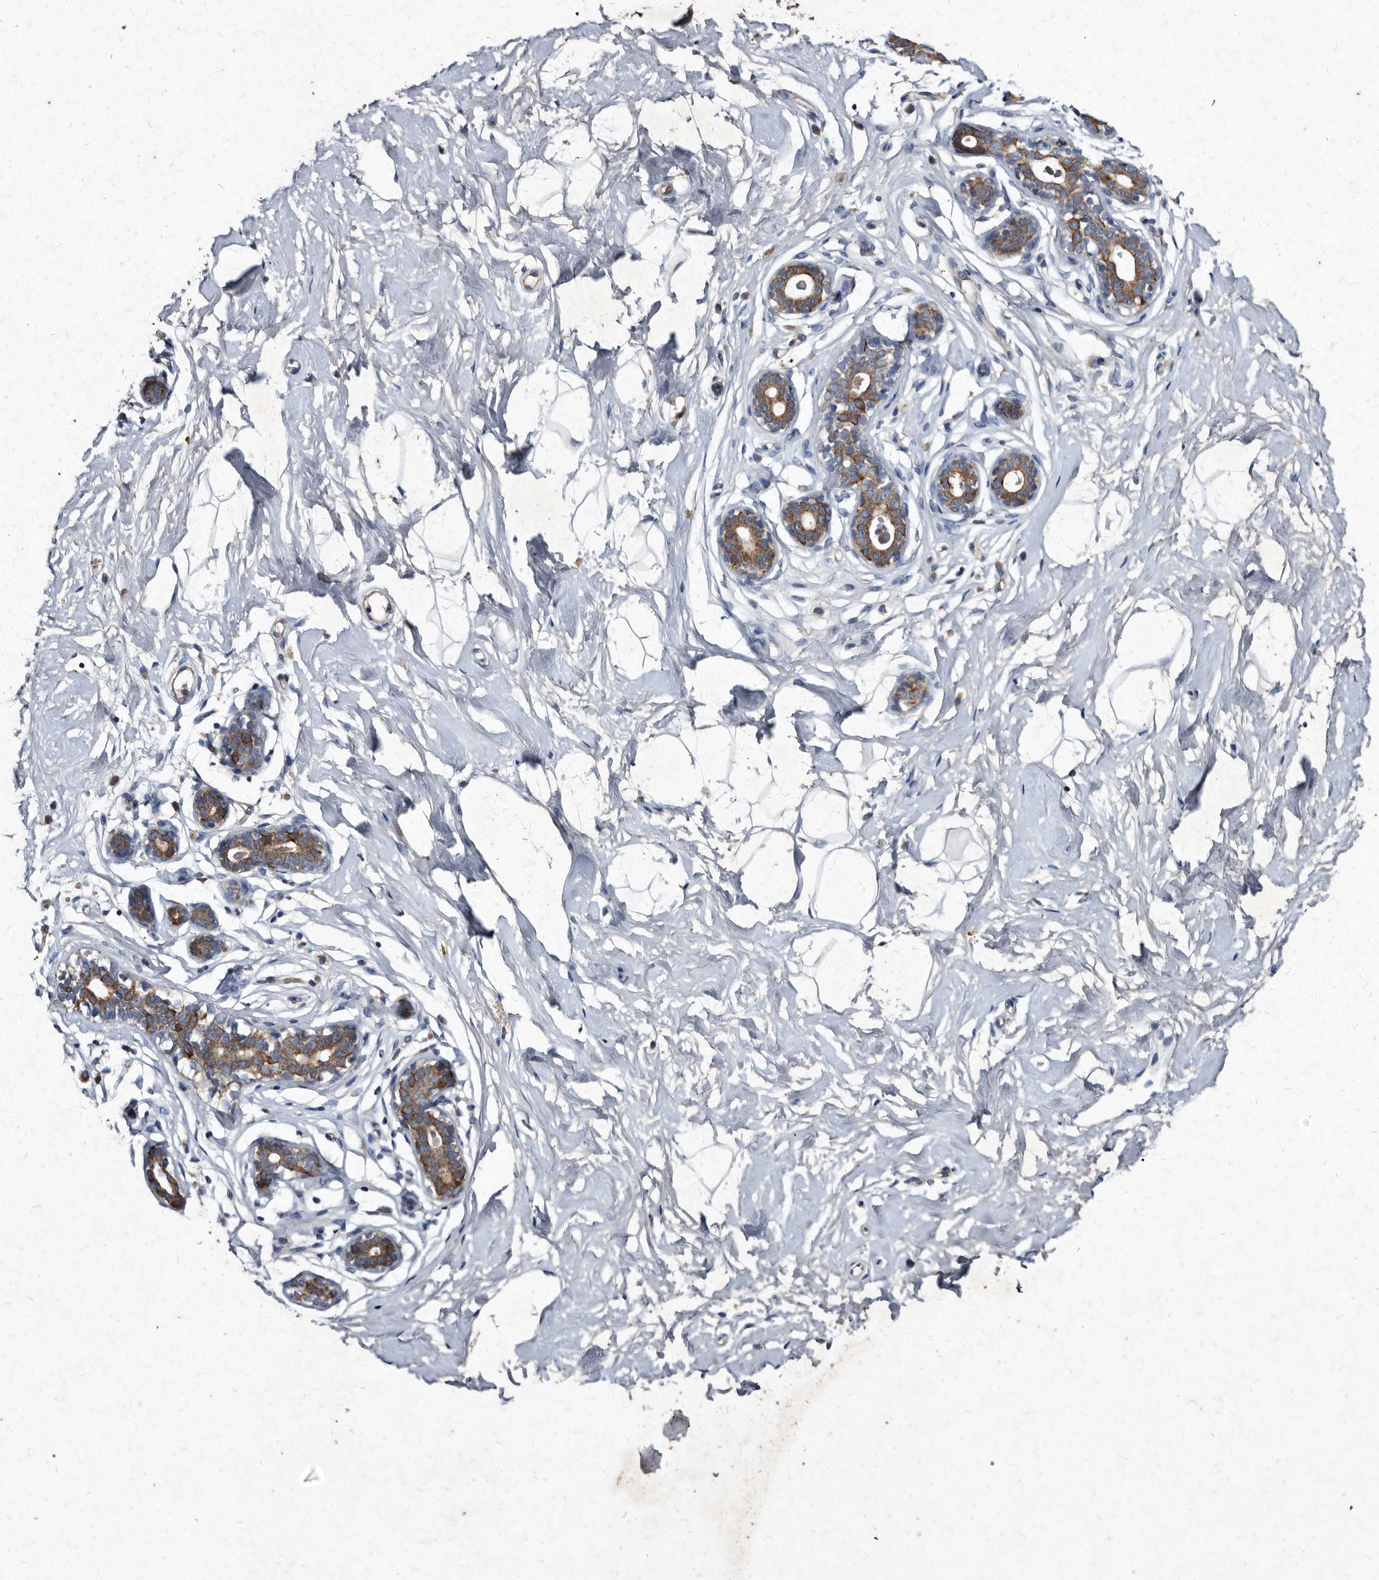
{"staining": {"intensity": "negative", "quantity": "none", "location": "none"}, "tissue": "breast", "cell_type": "Adipocytes", "image_type": "normal", "snomed": [{"axis": "morphology", "description": "Normal tissue, NOS"}, {"axis": "morphology", "description": "Adenoma, NOS"}, {"axis": "topography", "description": "Breast"}], "caption": "Immunohistochemistry (IHC) photomicrograph of benign human breast stained for a protein (brown), which exhibits no expression in adipocytes.", "gene": "YPEL1", "patient": {"sex": "female", "age": 23}}